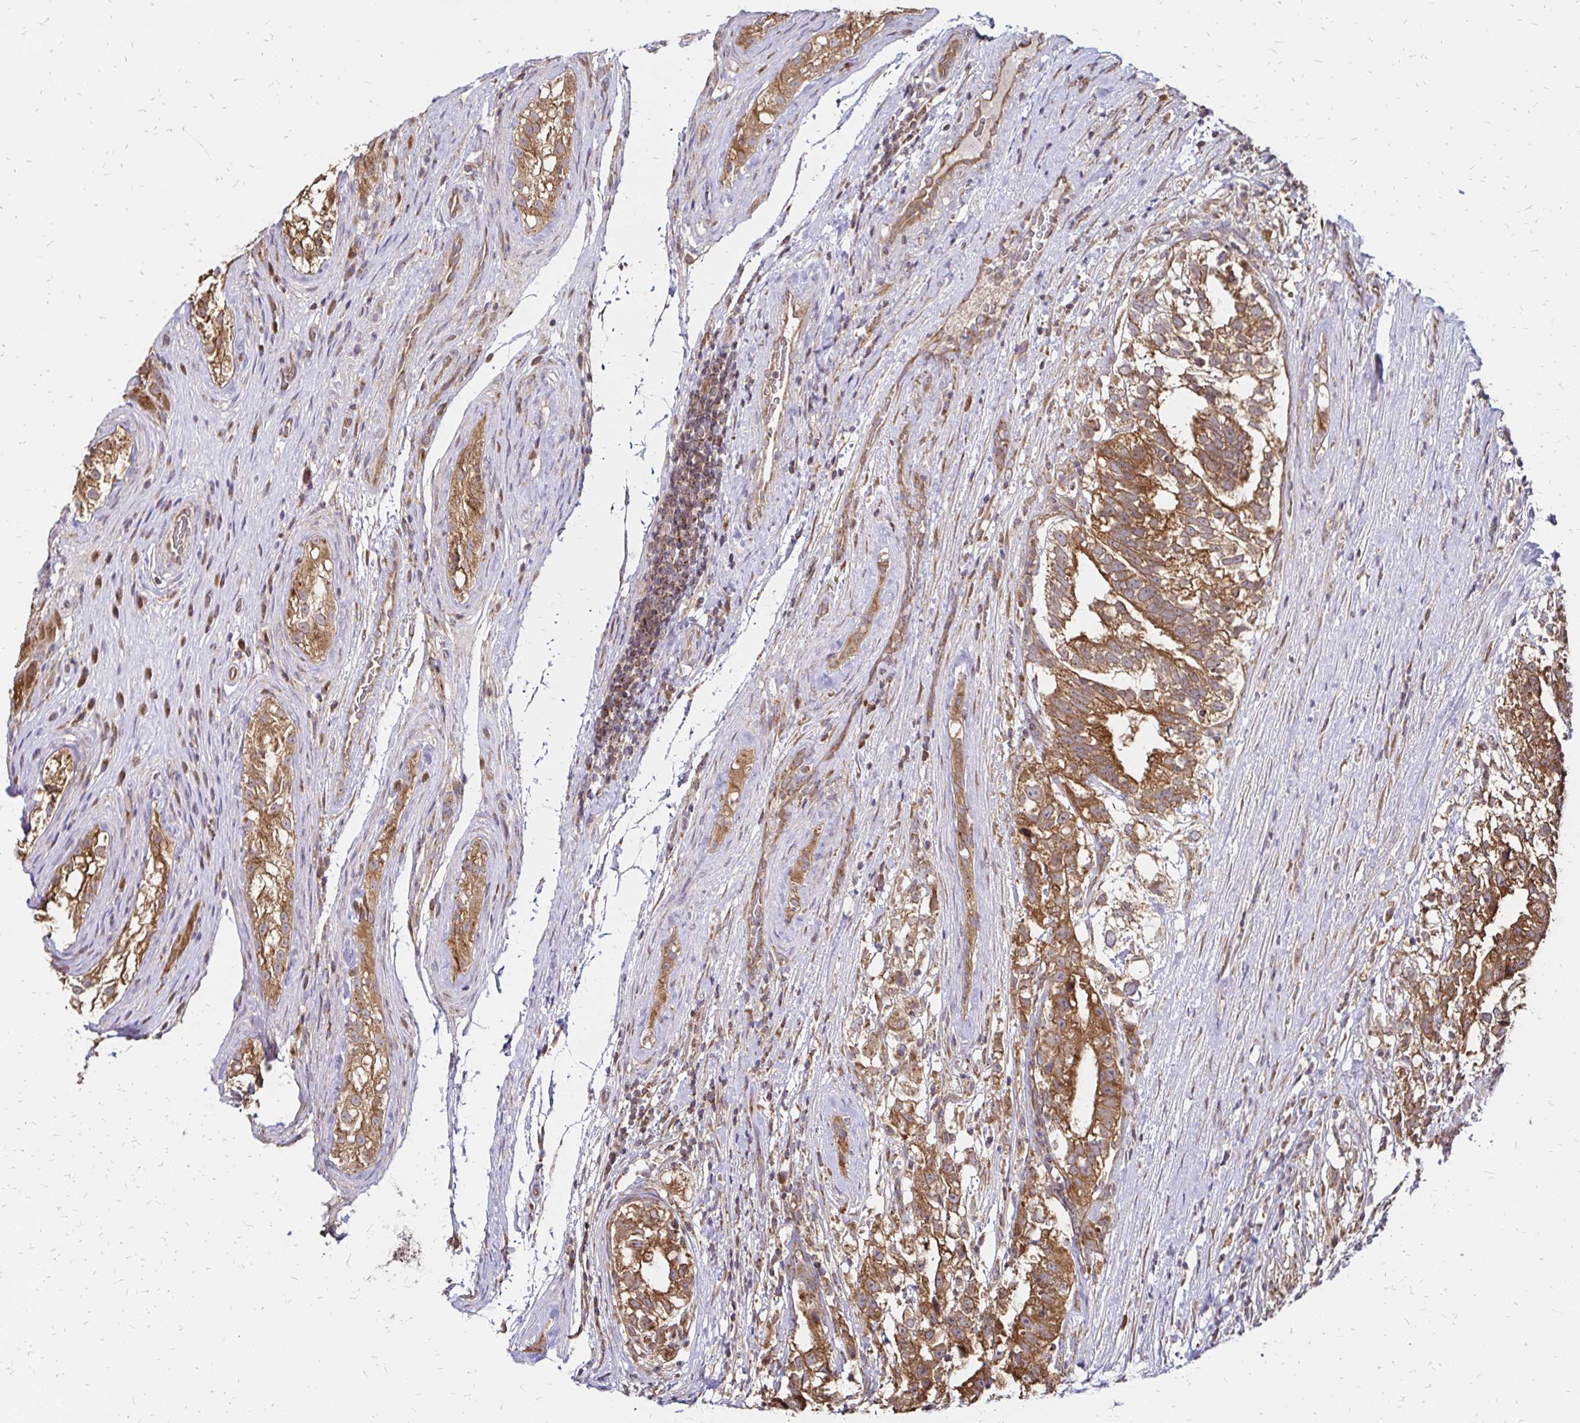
{"staining": {"intensity": "strong", "quantity": ">75%", "location": "cytoplasmic/membranous"}, "tissue": "testis cancer", "cell_type": "Tumor cells", "image_type": "cancer", "snomed": [{"axis": "morphology", "description": "Seminoma, NOS"}, {"axis": "morphology", "description": "Carcinoma, Embryonal, NOS"}, {"axis": "topography", "description": "Testis"}], "caption": "DAB immunohistochemical staining of human testis cancer (embryonal carcinoma) demonstrates strong cytoplasmic/membranous protein expression in about >75% of tumor cells.", "gene": "ZW10", "patient": {"sex": "male", "age": 41}}